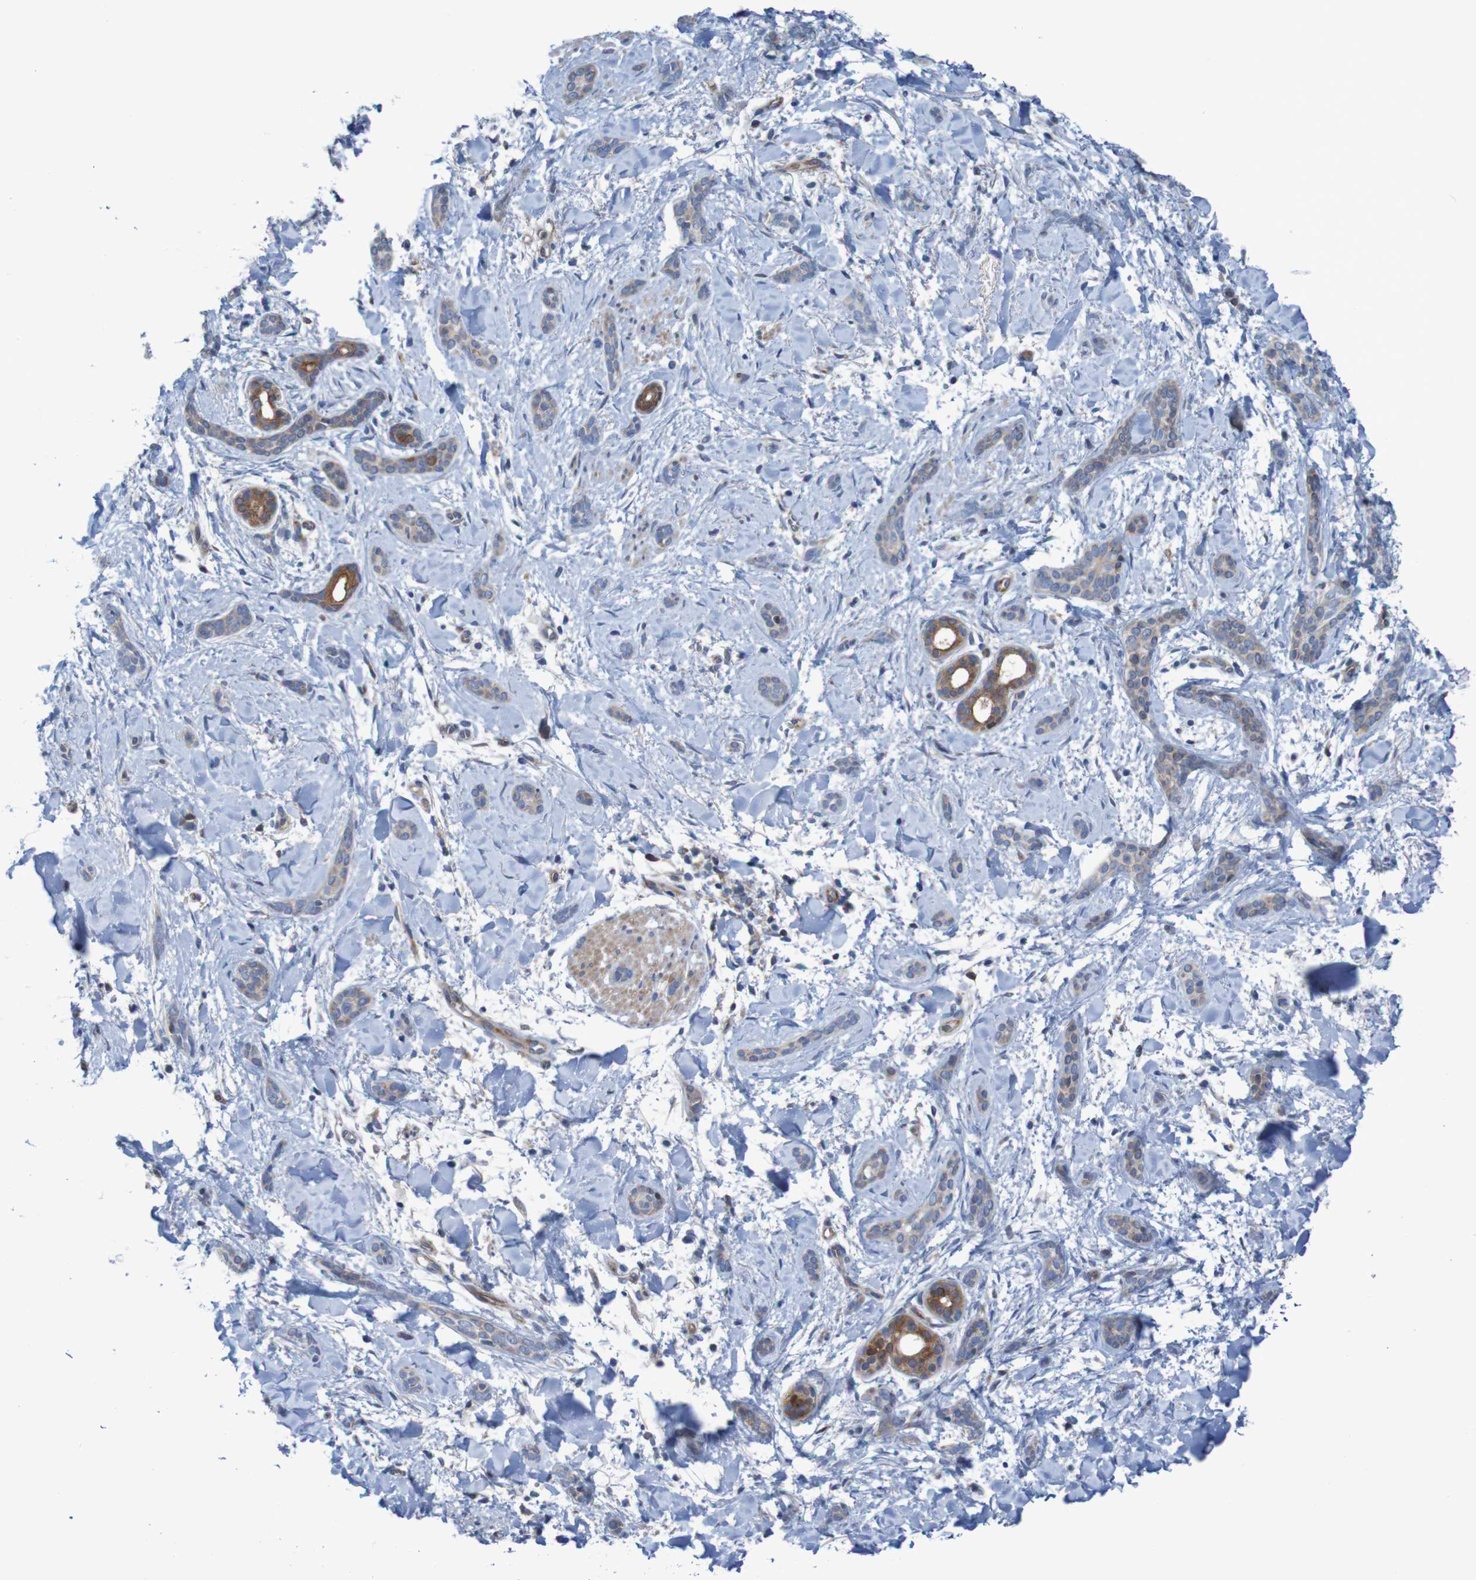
{"staining": {"intensity": "weak", "quantity": ">75%", "location": "cytoplasmic/membranous"}, "tissue": "skin cancer", "cell_type": "Tumor cells", "image_type": "cancer", "snomed": [{"axis": "morphology", "description": "Basal cell carcinoma"}, {"axis": "morphology", "description": "Adnexal tumor, benign"}, {"axis": "topography", "description": "Skin"}], "caption": "Protein expression analysis of skin cancer exhibits weak cytoplasmic/membranous expression in about >75% of tumor cells. The protein of interest is shown in brown color, while the nuclei are stained blue.", "gene": "ANGPT4", "patient": {"sex": "female", "age": 42}}